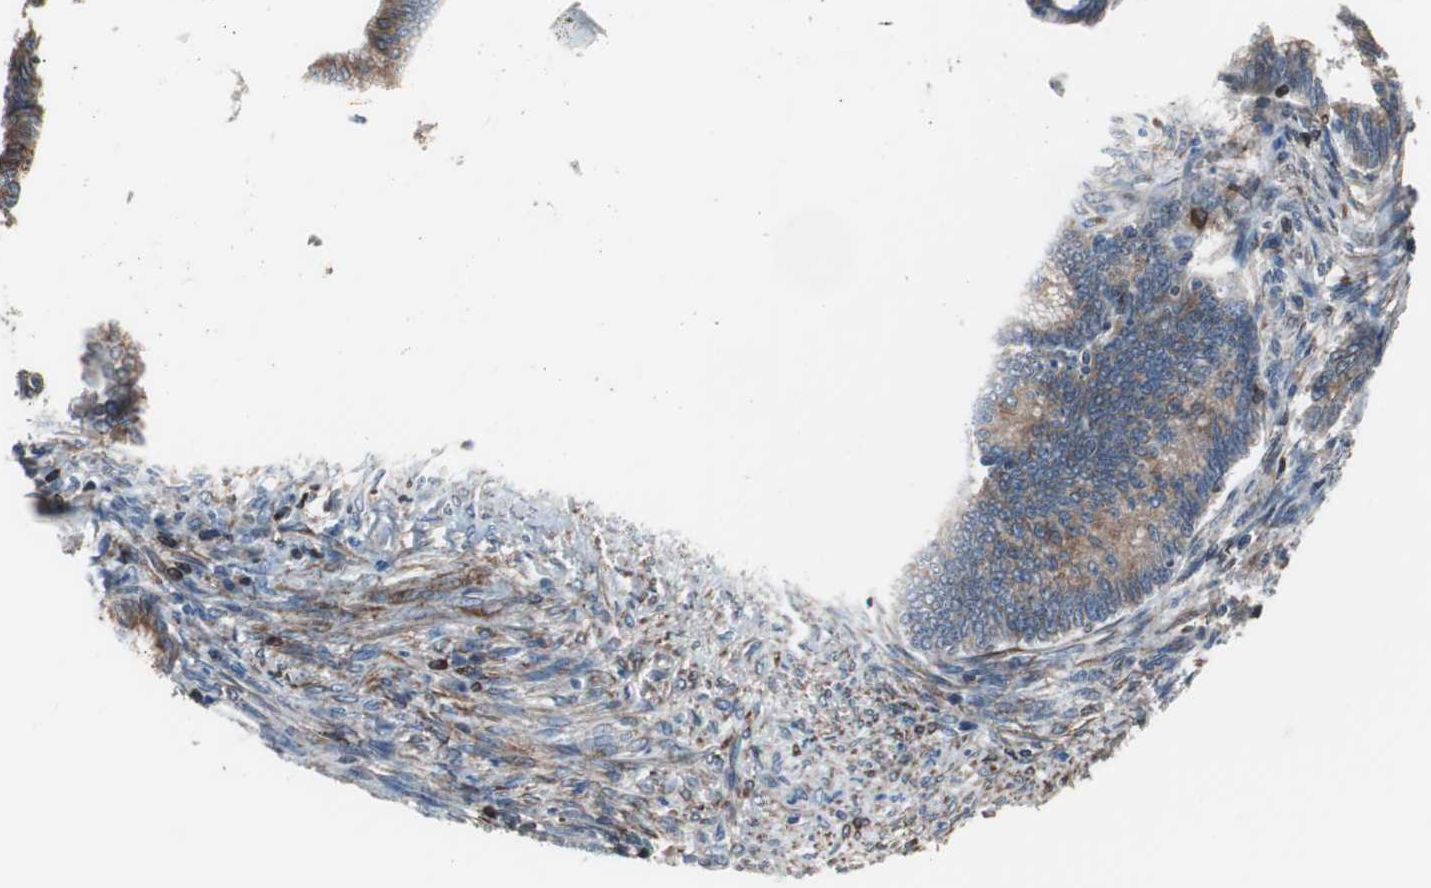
{"staining": {"intensity": "moderate", "quantity": ">75%", "location": "cytoplasmic/membranous"}, "tissue": "cervical cancer", "cell_type": "Tumor cells", "image_type": "cancer", "snomed": [{"axis": "morphology", "description": "Adenocarcinoma, NOS"}, {"axis": "topography", "description": "Cervix"}], "caption": "Immunohistochemical staining of cervical cancer (adenocarcinoma) demonstrates moderate cytoplasmic/membranous protein positivity in approximately >75% of tumor cells.", "gene": "PBXIP1", "patient": {"sex": "female", "age": 36}}